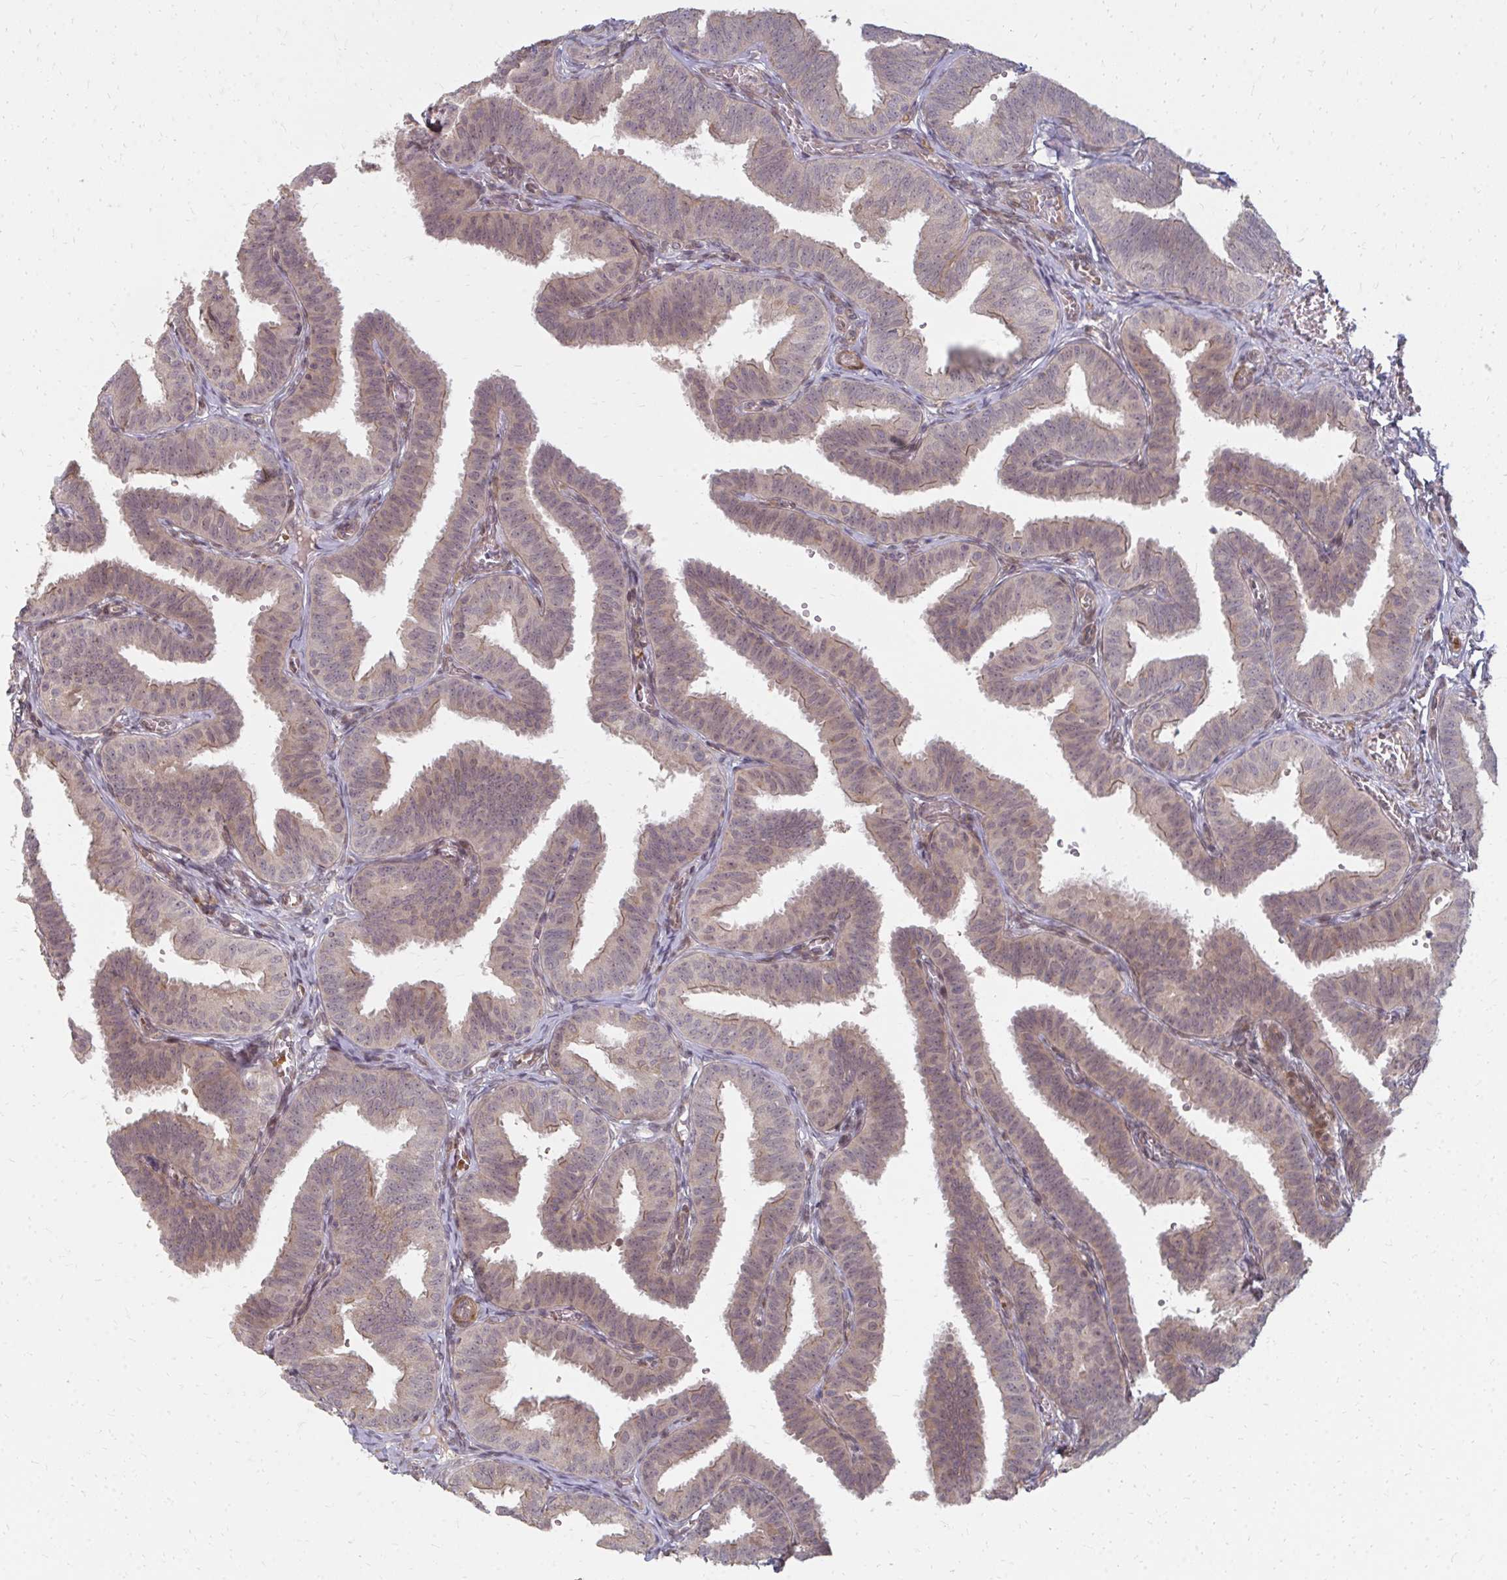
{"staining": {"intensity": "weak", "quantity": ">75%", "location": "cytoplasmic/membranous"}, "tissue": "fallopian tube", "cell_type": "Glandular cells", "image_type": "normal", "snomed": [{"axis": "morphology", "description": "Normal tissue, NOS"}, {"axis": "topography", "description": "Fallopian tube"}], "caption": "Protein analysis of benign fallopian tube exhibits weak cytoplasmic/membranous positivity in about >75% of glandular cells. (DAB (3,3'-diaminobenzidine) IHC, brown staining for protein, blue staining for nuclei).", "gene": "ZNF285", "patient": {"sex": "female", "age": 25}}